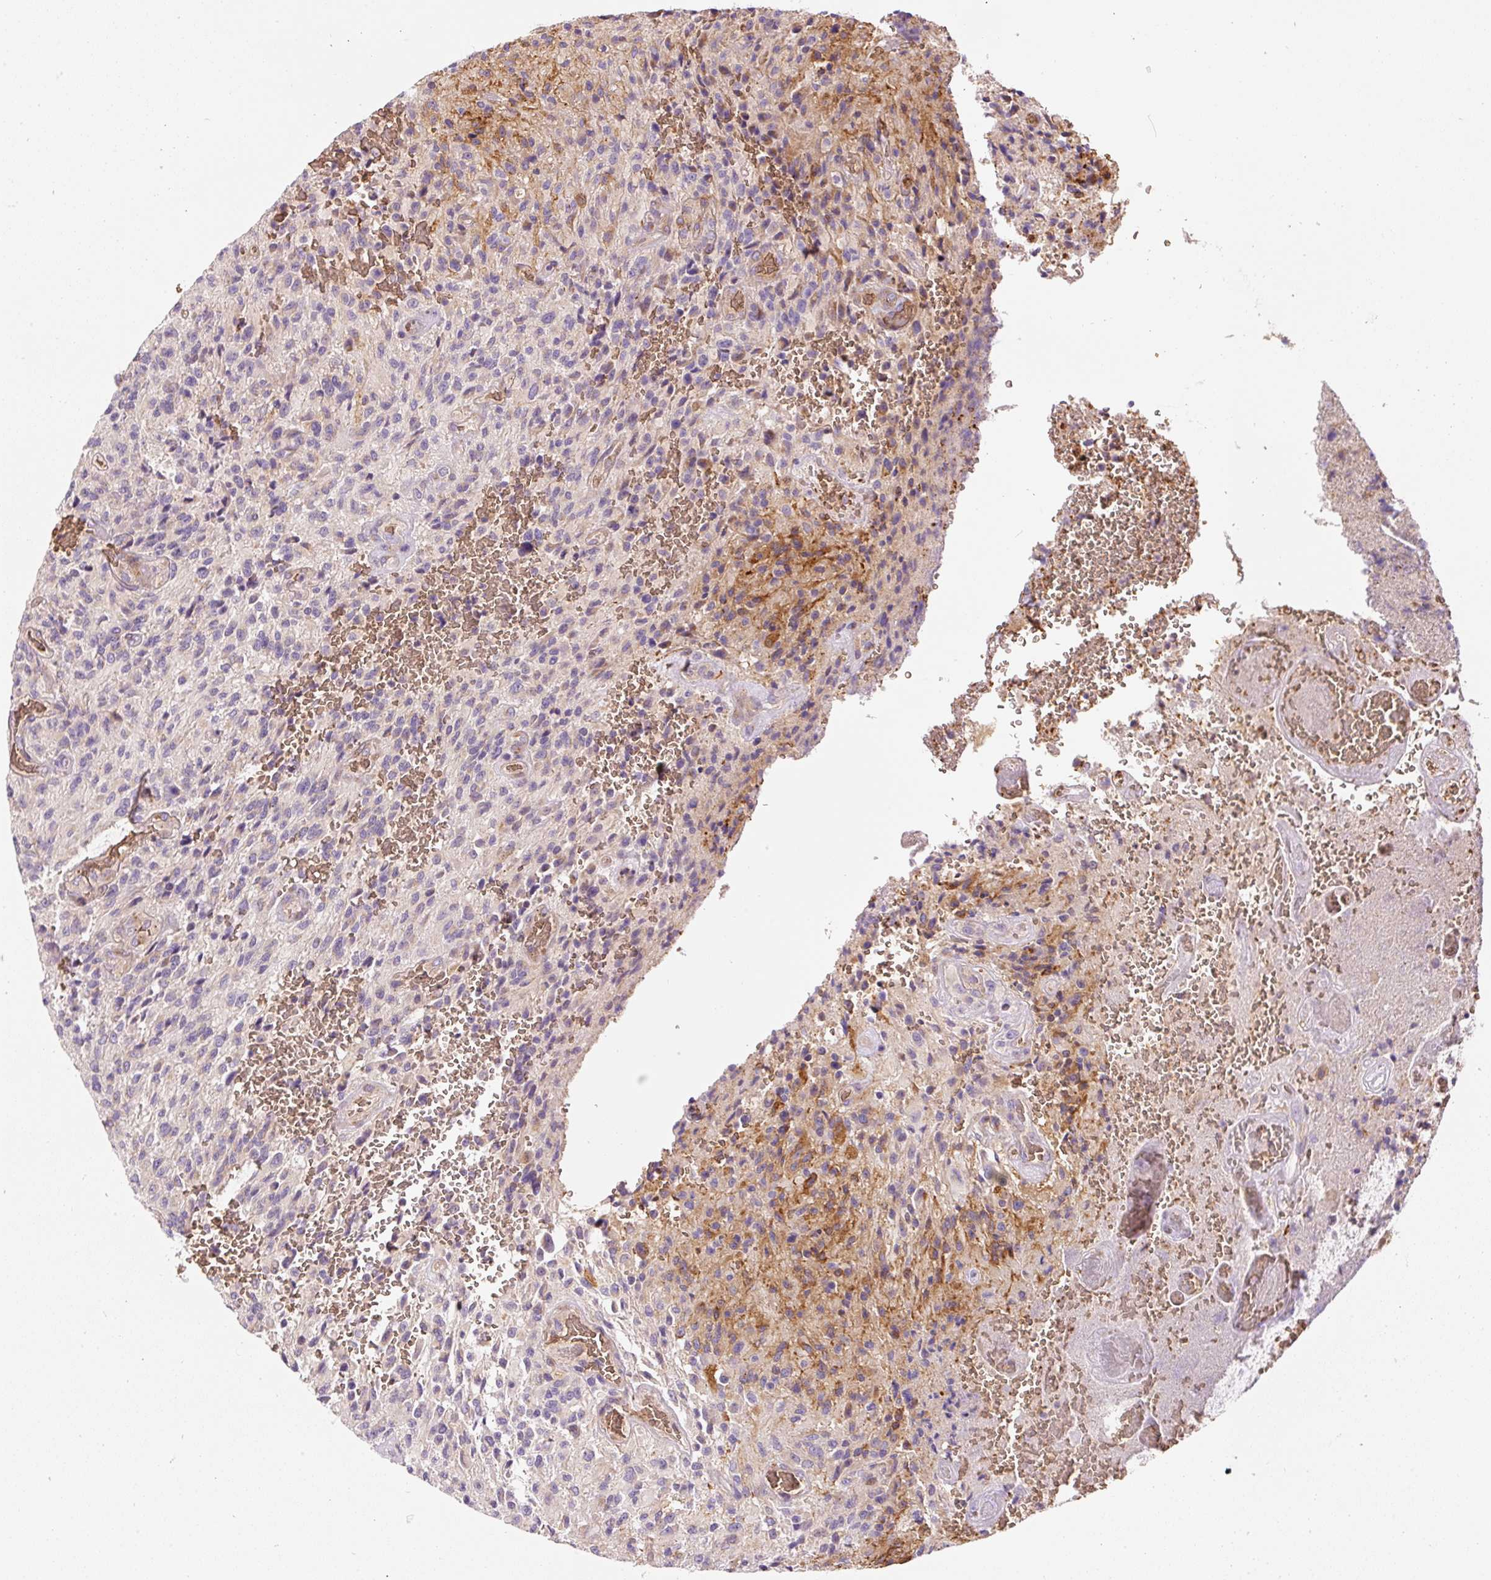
{"staining": {"intensity": "moderate", "quantity": "<25%", "location": "cytoplasmic/membranous"}, "tissue": "glioma", "cell_type": "Tumor cells", "image_type": "cancer", "snomed": [{"axis": "morphology", "description": "Normal tissue, NOS"}, {"axis": "morphology", "description": "Glioma, malignant, High grade"}, {"axis": "topography", "description": "Cerebral cortex"}], "caption": "DAB (3,3'-diaminobenzidine) immunohistochemical staining of human glioma displays moderate cytoplasmic/membranous protein positivity in about <25% of tumor cells.", "gene": "PRRC2A", "patient": {"sex": "male", "age": 56}}